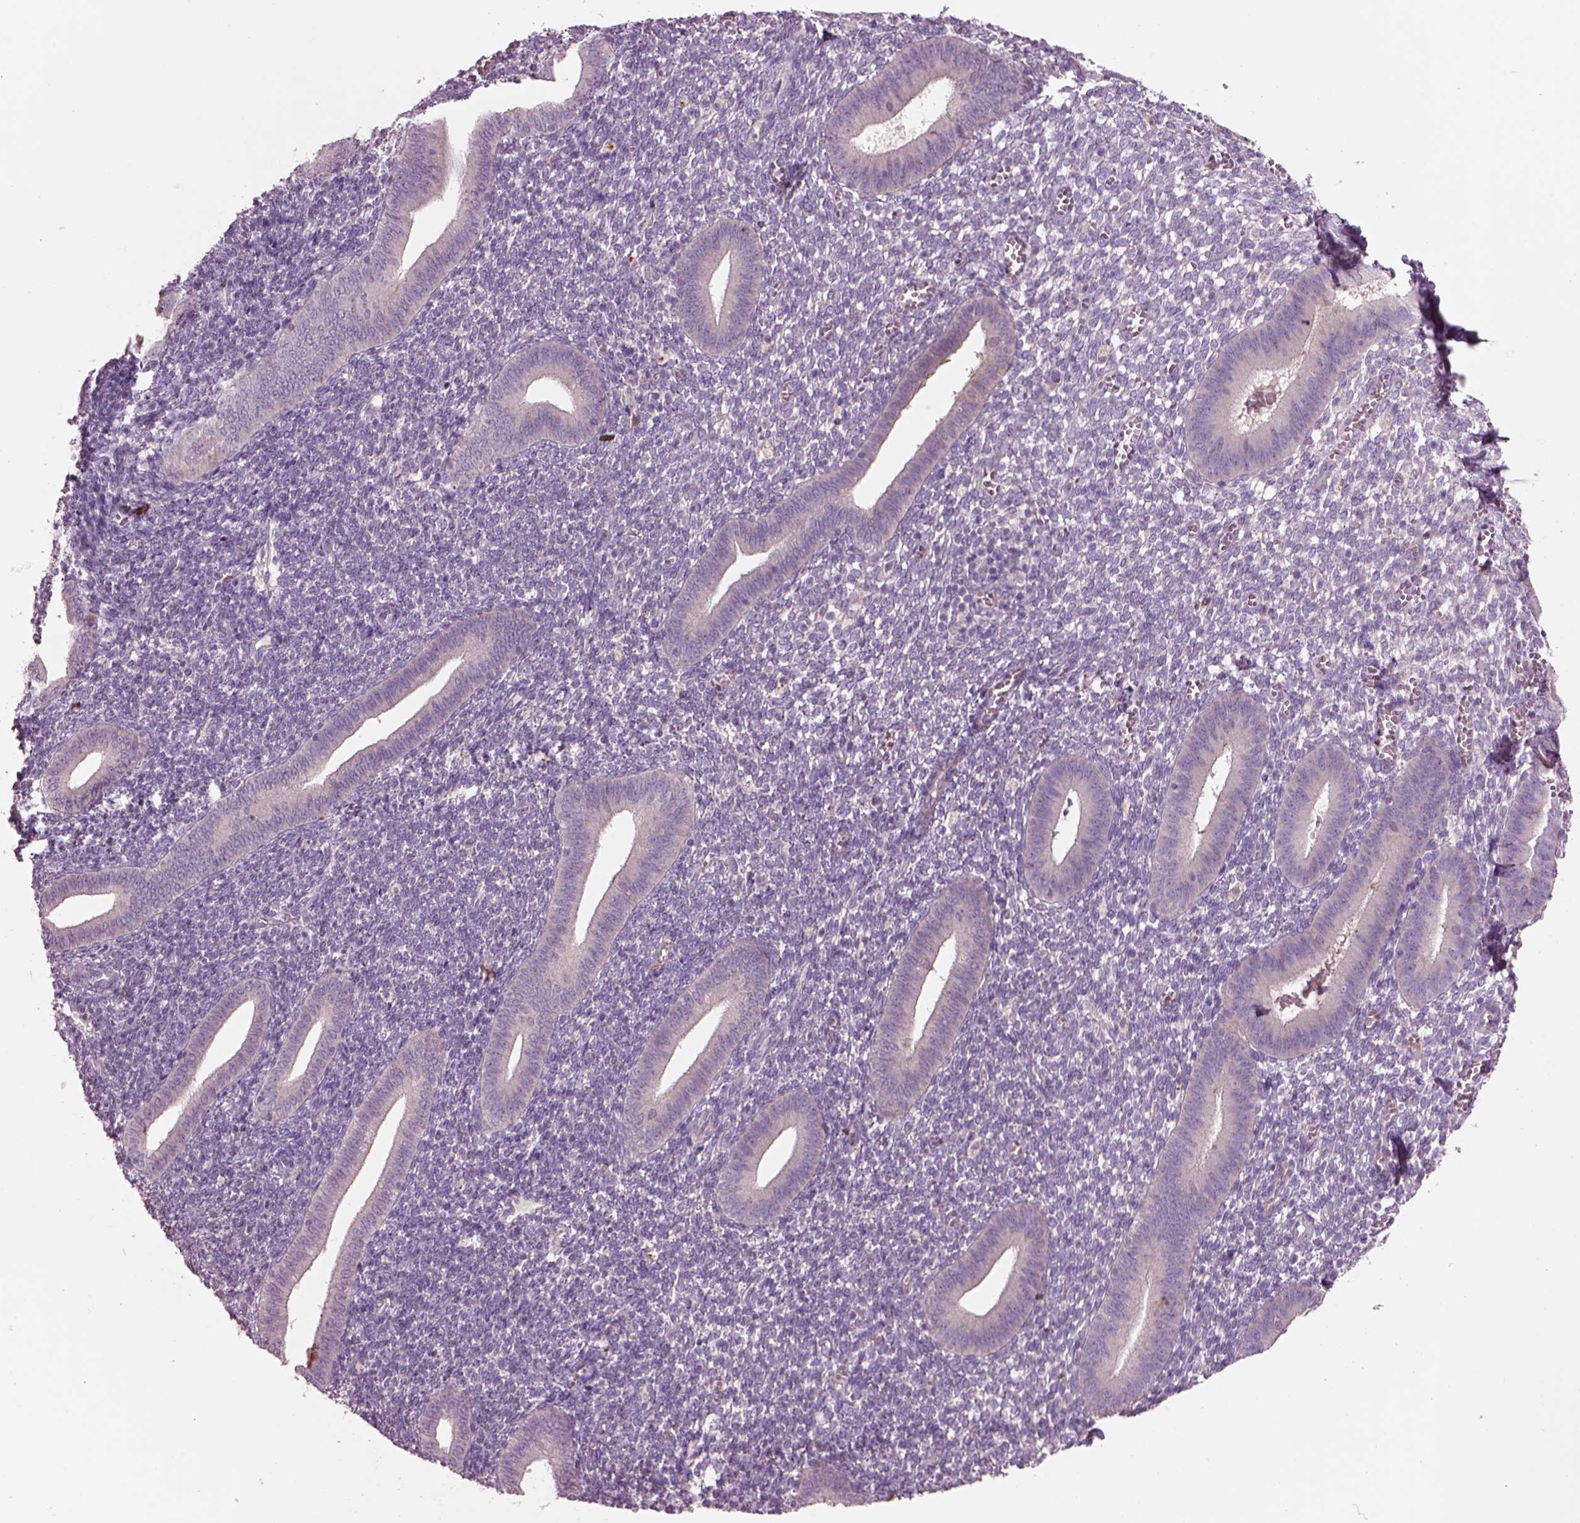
{"staining": {"intensity": "negative", "quantity": "none", "location": "none"}, "tissue": "endometrium", "cell_type": "Cells in endometrial stroma", "image_type": "normal", "snomed": [{"axis": "morphology", "description": "Normal tissue, NOS"}, {"axis": "topography", "description": "Endometrium"}], "caption": "Immunohistochemistry micrograph of unremarkable endometrium: endometrium stained with DAB exhibits no significant protein positivity in cells in endometrial stroma.", "gene": "PLPP7", "patient": {"sex": "female", "age": 25}}